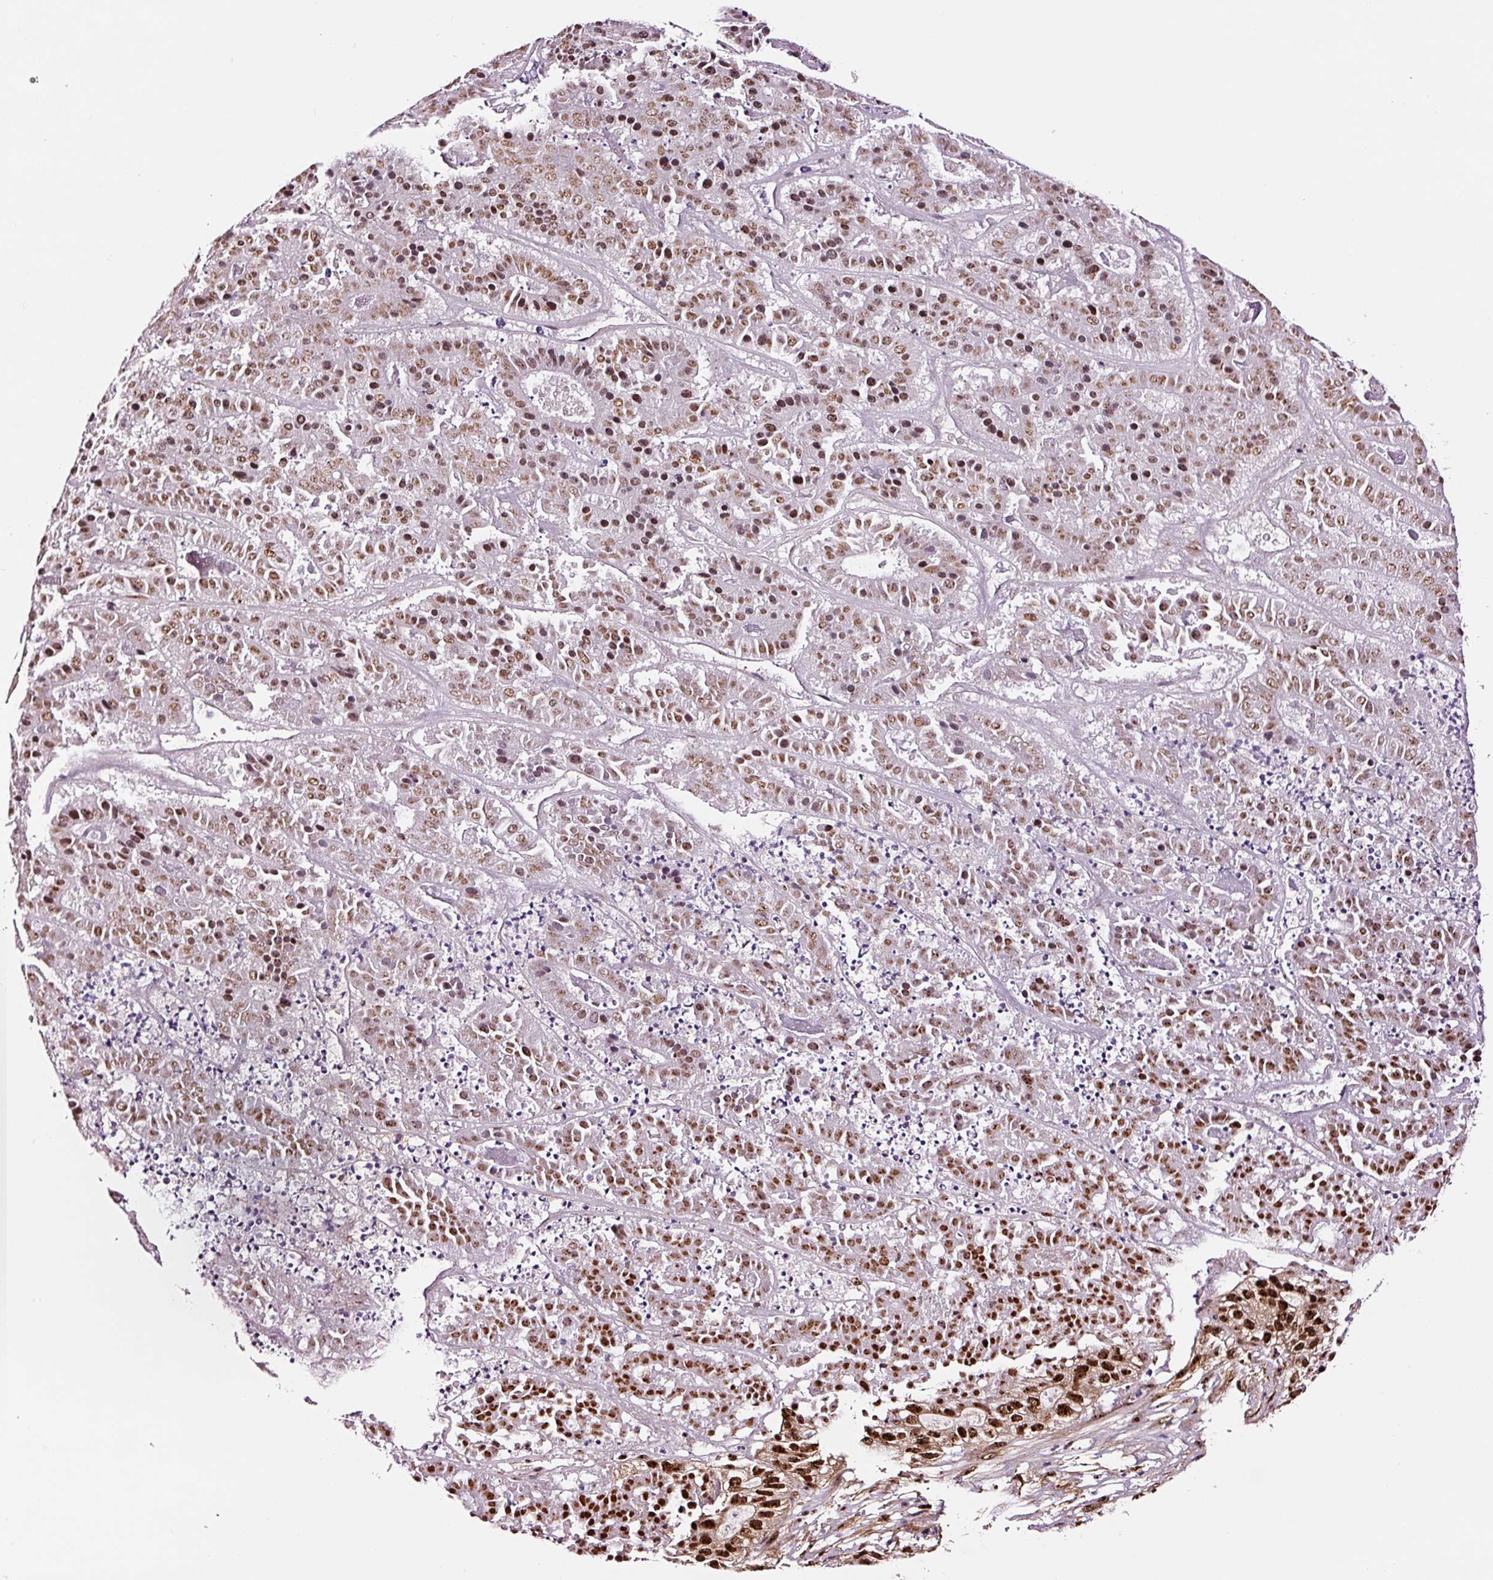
{"staining": {"intensity": "moderate", "quantity": ">75%", "location": "nuclear"}, "tissue": "pancreatic cancer", "cell_type": "Tumor cells", "image_type": "cancer", "snomed": [{"axis": "morphology", "description": "Adenocarcinoma, NOS"}, {"axis": "topography", "description": "Pancreas"}], "caption": "IHC photomicrograph of adenocarcinoma (pancreatic) stained for a protein (brown), which demonstrates medium levels of moderate nuclear staining in approximately >75% of tumor cells.", "gene": "GNL3", "patient": {"sex": "male", "age": 50}}